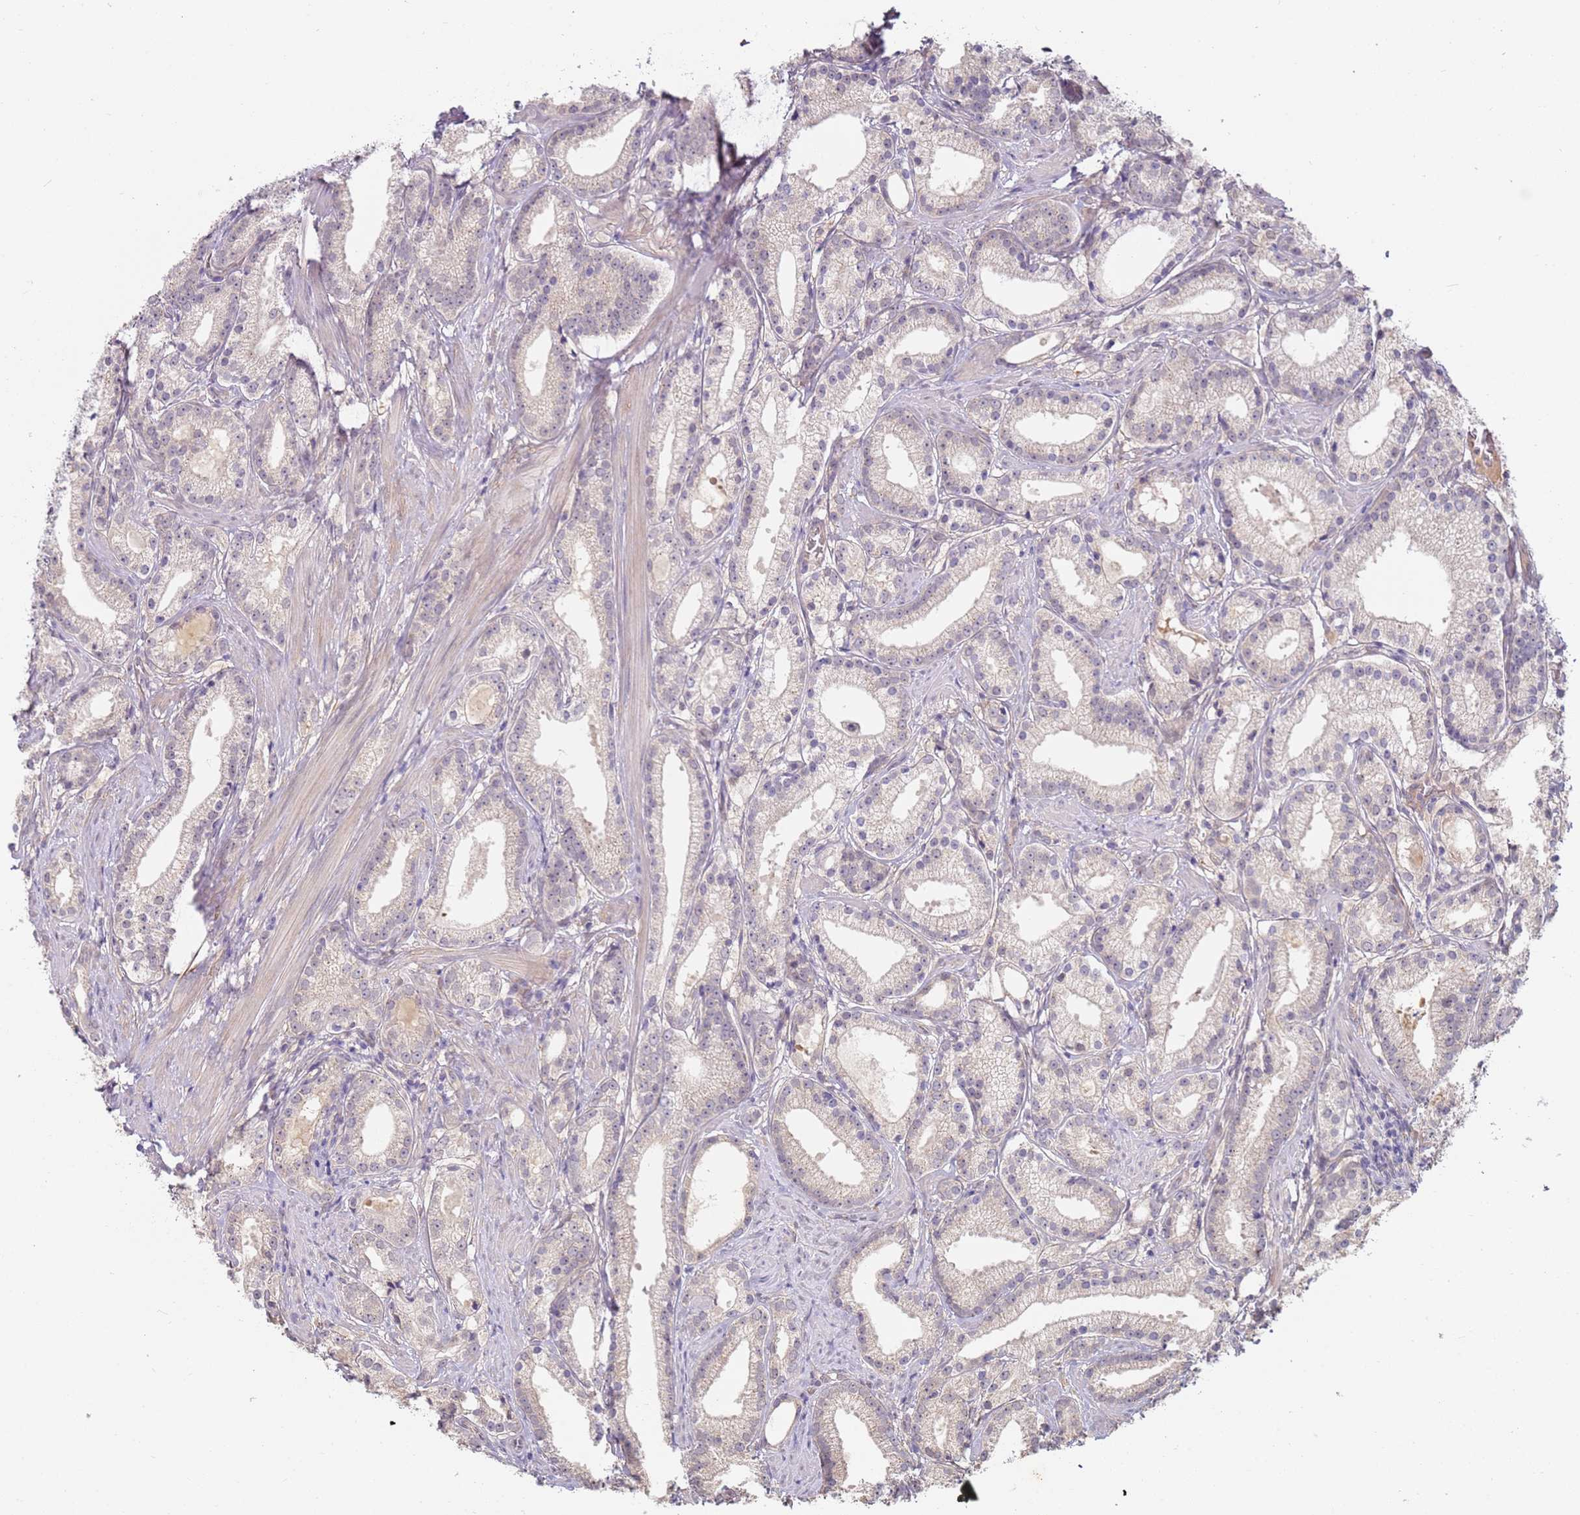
{"staining": {"intensity": "weak", "quantity": "<25%", "location": "cytoplasmic/membranous"}, "tissue": "prostate cancer", "cell_type": "Tumor cells", "image_type": "cancer", "snomed": [{"axis": "morphology", "description": "Adenocarcinoma, Low grade"}, {"axis": "topography", "description": "Prostate"}], "caption": "Human prostate cancer stained for a protein using immunohistochemistry displays no positivity in tumor cells.", "gene": "WDR93", "patient": {"sex": "male", "age": 57}}